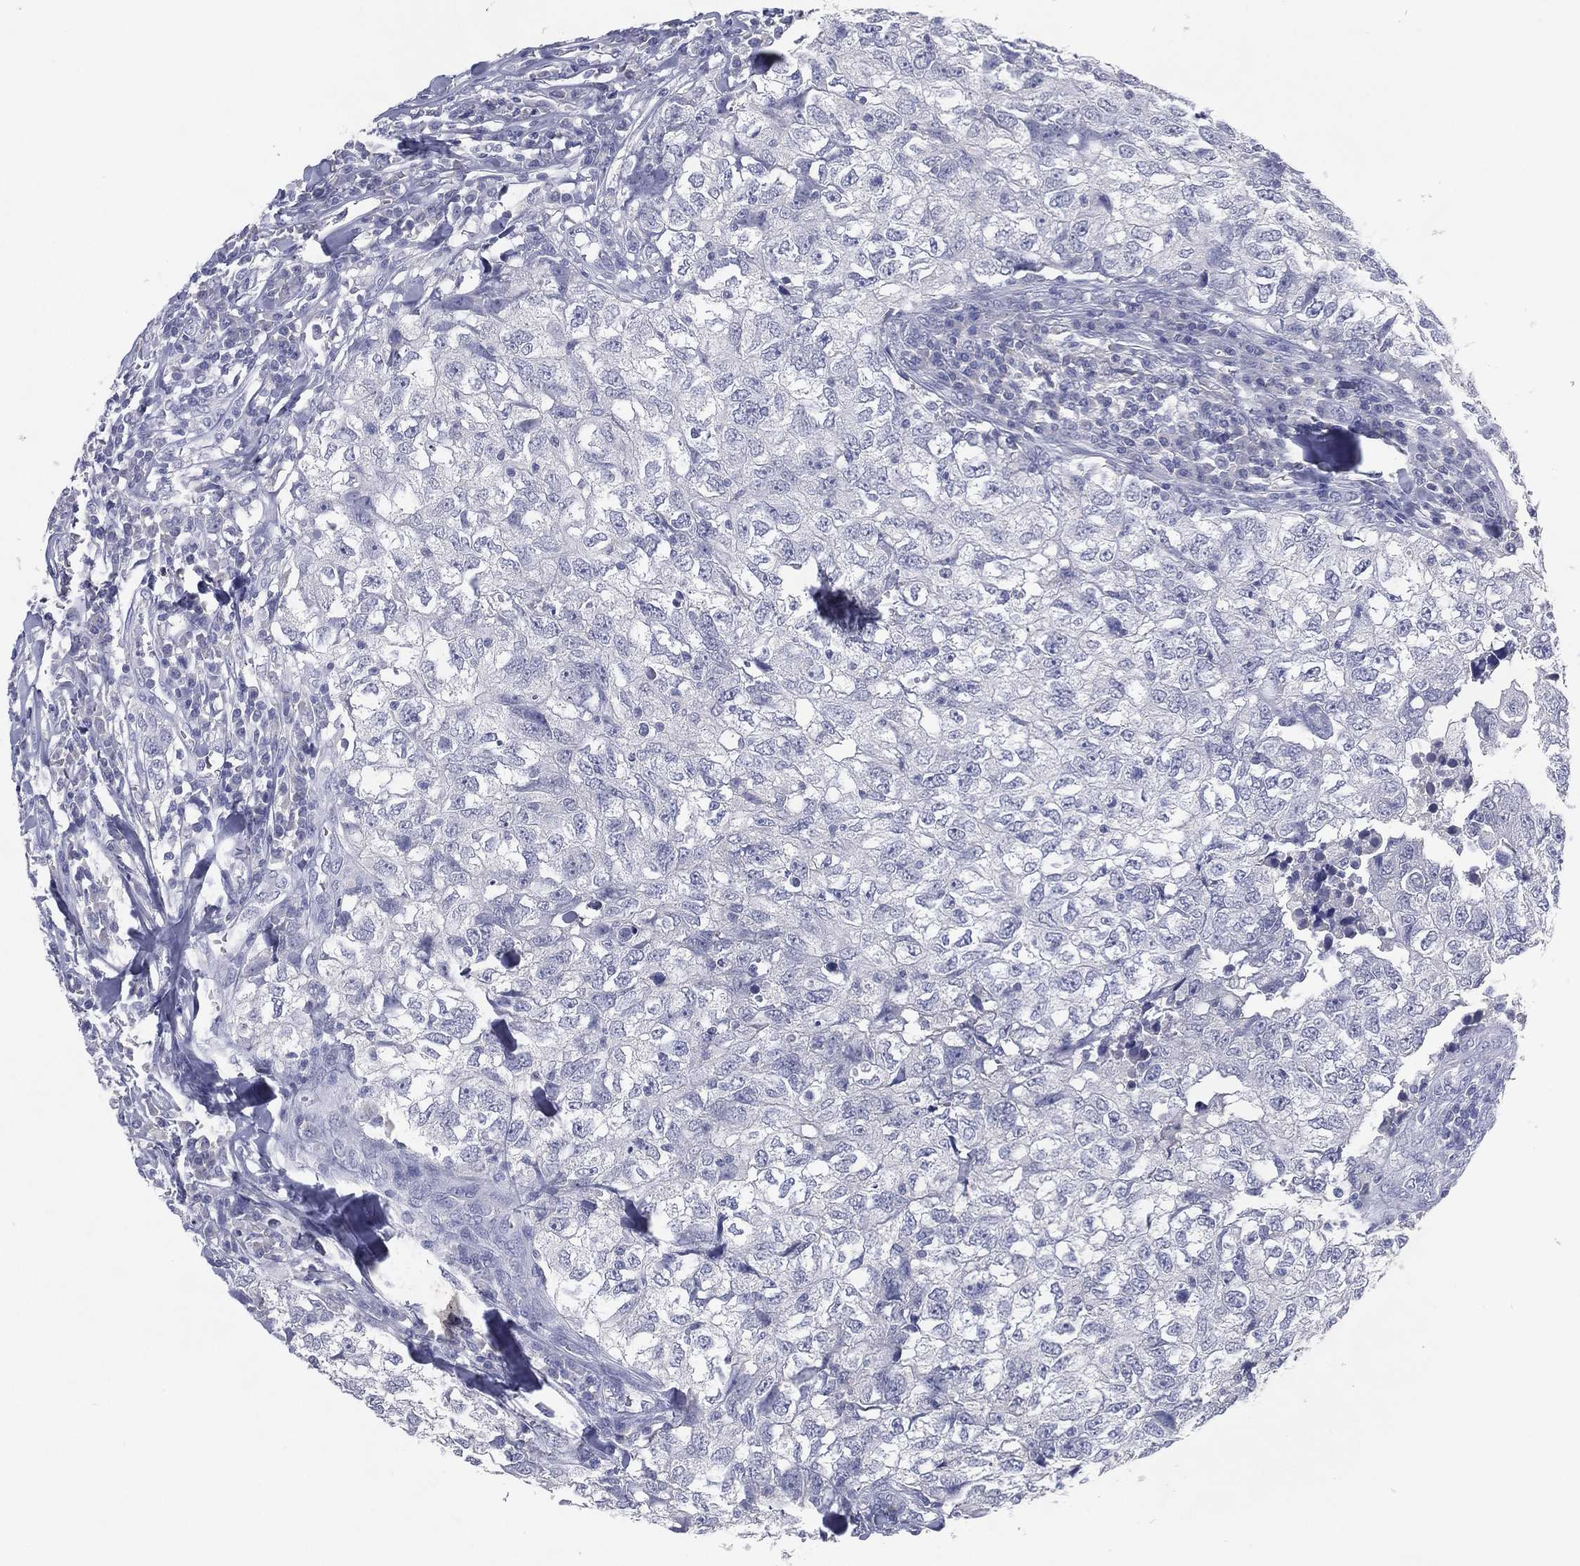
{"staining": {"intensity": "negative", "quantity": "none", "location": "none"}, "tissue": "breast cancer", "cell_type": "Tumor cells", "image_type": "cancer", "snomed": [{"axis": "morphology", "description": "Duct carcinoma"}, {"axis": "topography", "description": "Breast"}], "caption": "Breast cancer was stained to show a protein in brown. There is no significant staining in tumor cells. The staining was performed using DAB to visualize the protein expression in brown, while the nuclei were stained in blue with hematoxylin (Magnification: 20x).", "gene": "KRT35", "patient": {"sex": "female", "age": 30}}